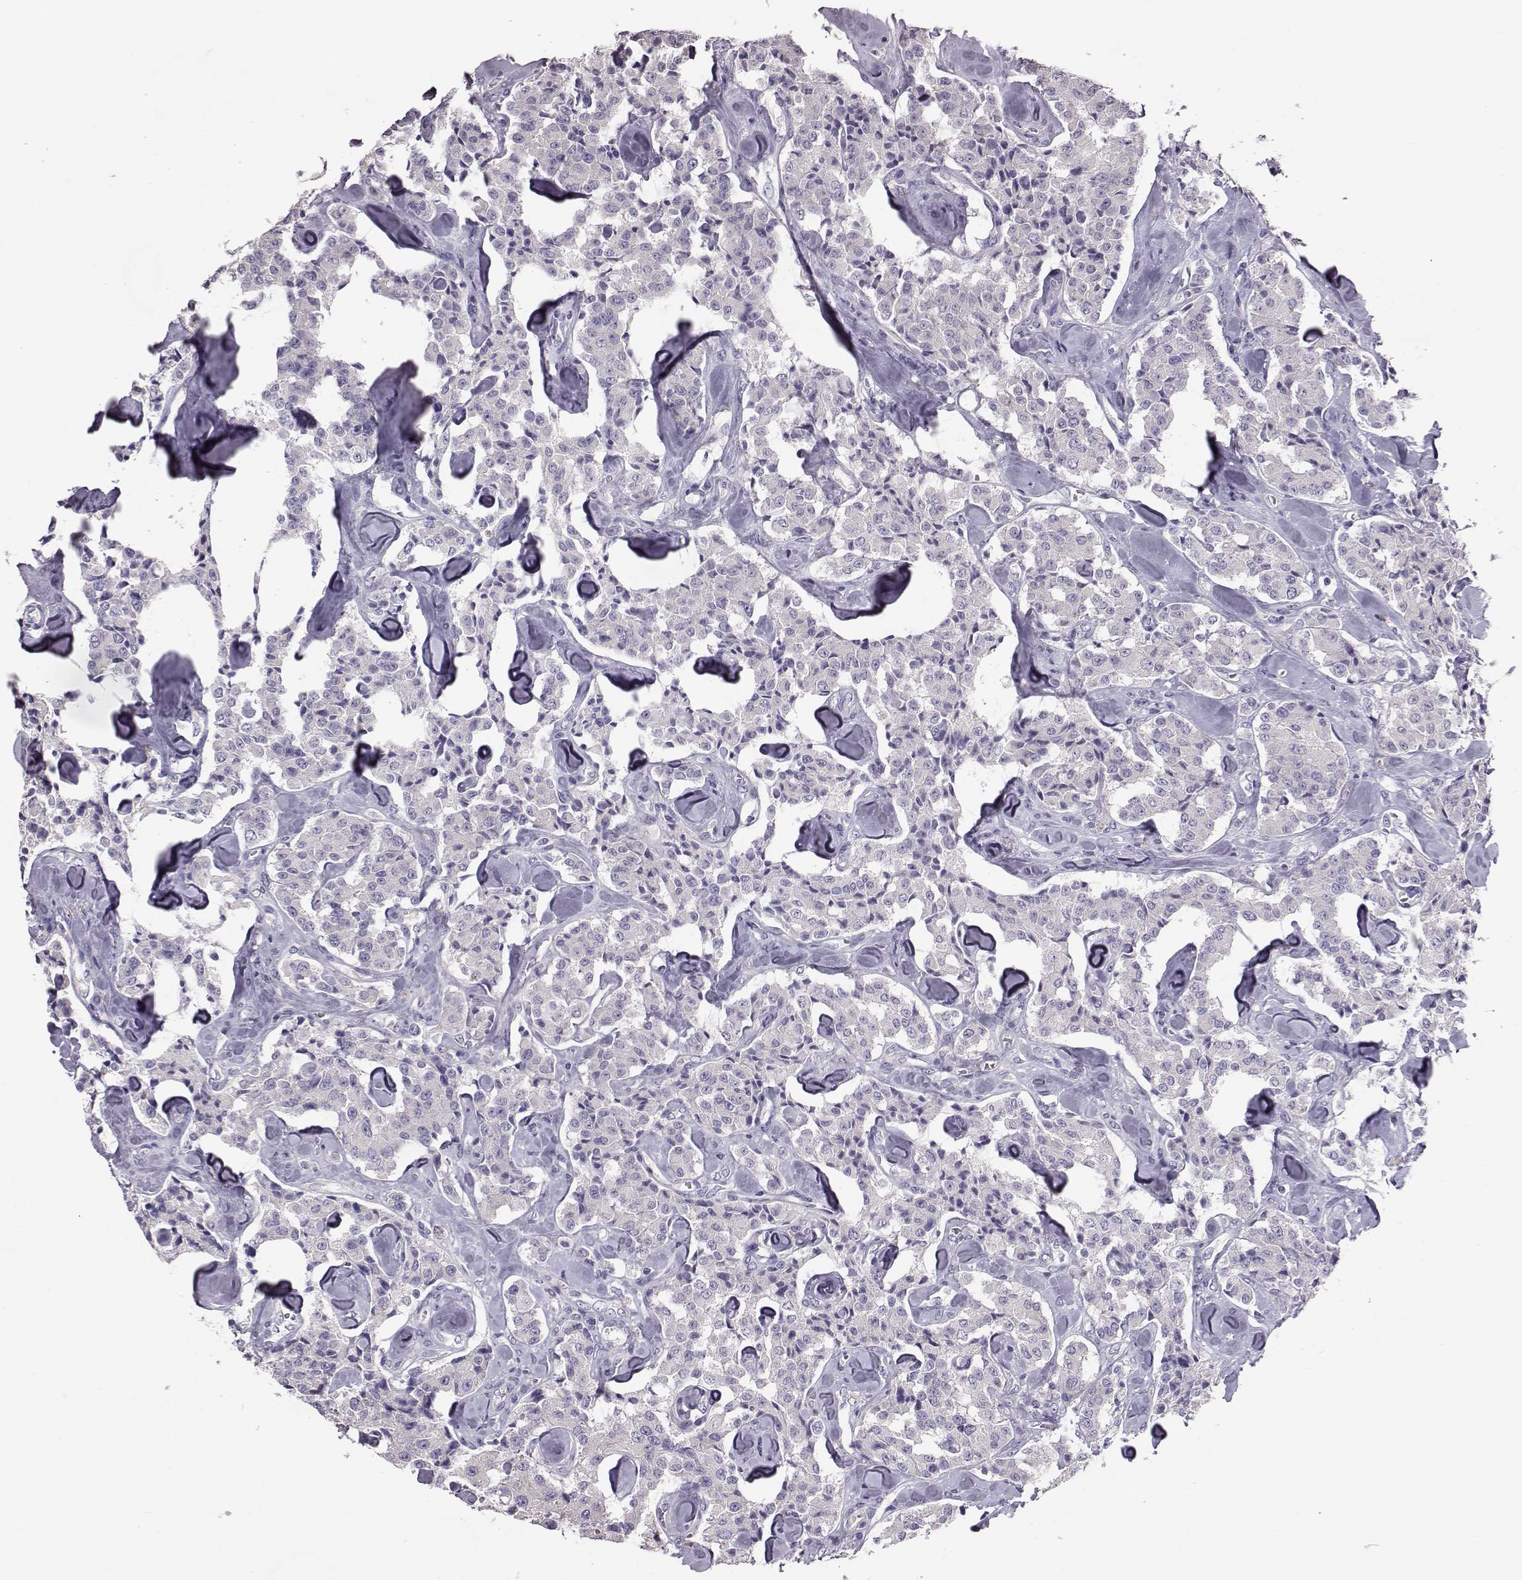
{"staining": {"intensity": "negative", "quantity": "none", "location": "none"}, "tissue": "carcinoid", "cell_type": "Tumor cells", "image_type": "cancer", "snomed": [{"axis": "morphology", "description": "Carcinoid, malignant, NOS"}, {"axis": "topography", "description": "Pancreas"}], "caption": "A photomicrograph of human carcinoid is negative for staining in tumor cells.", "gene": "ADGRG5", "patient": {"sex": "male", "age": 41}}